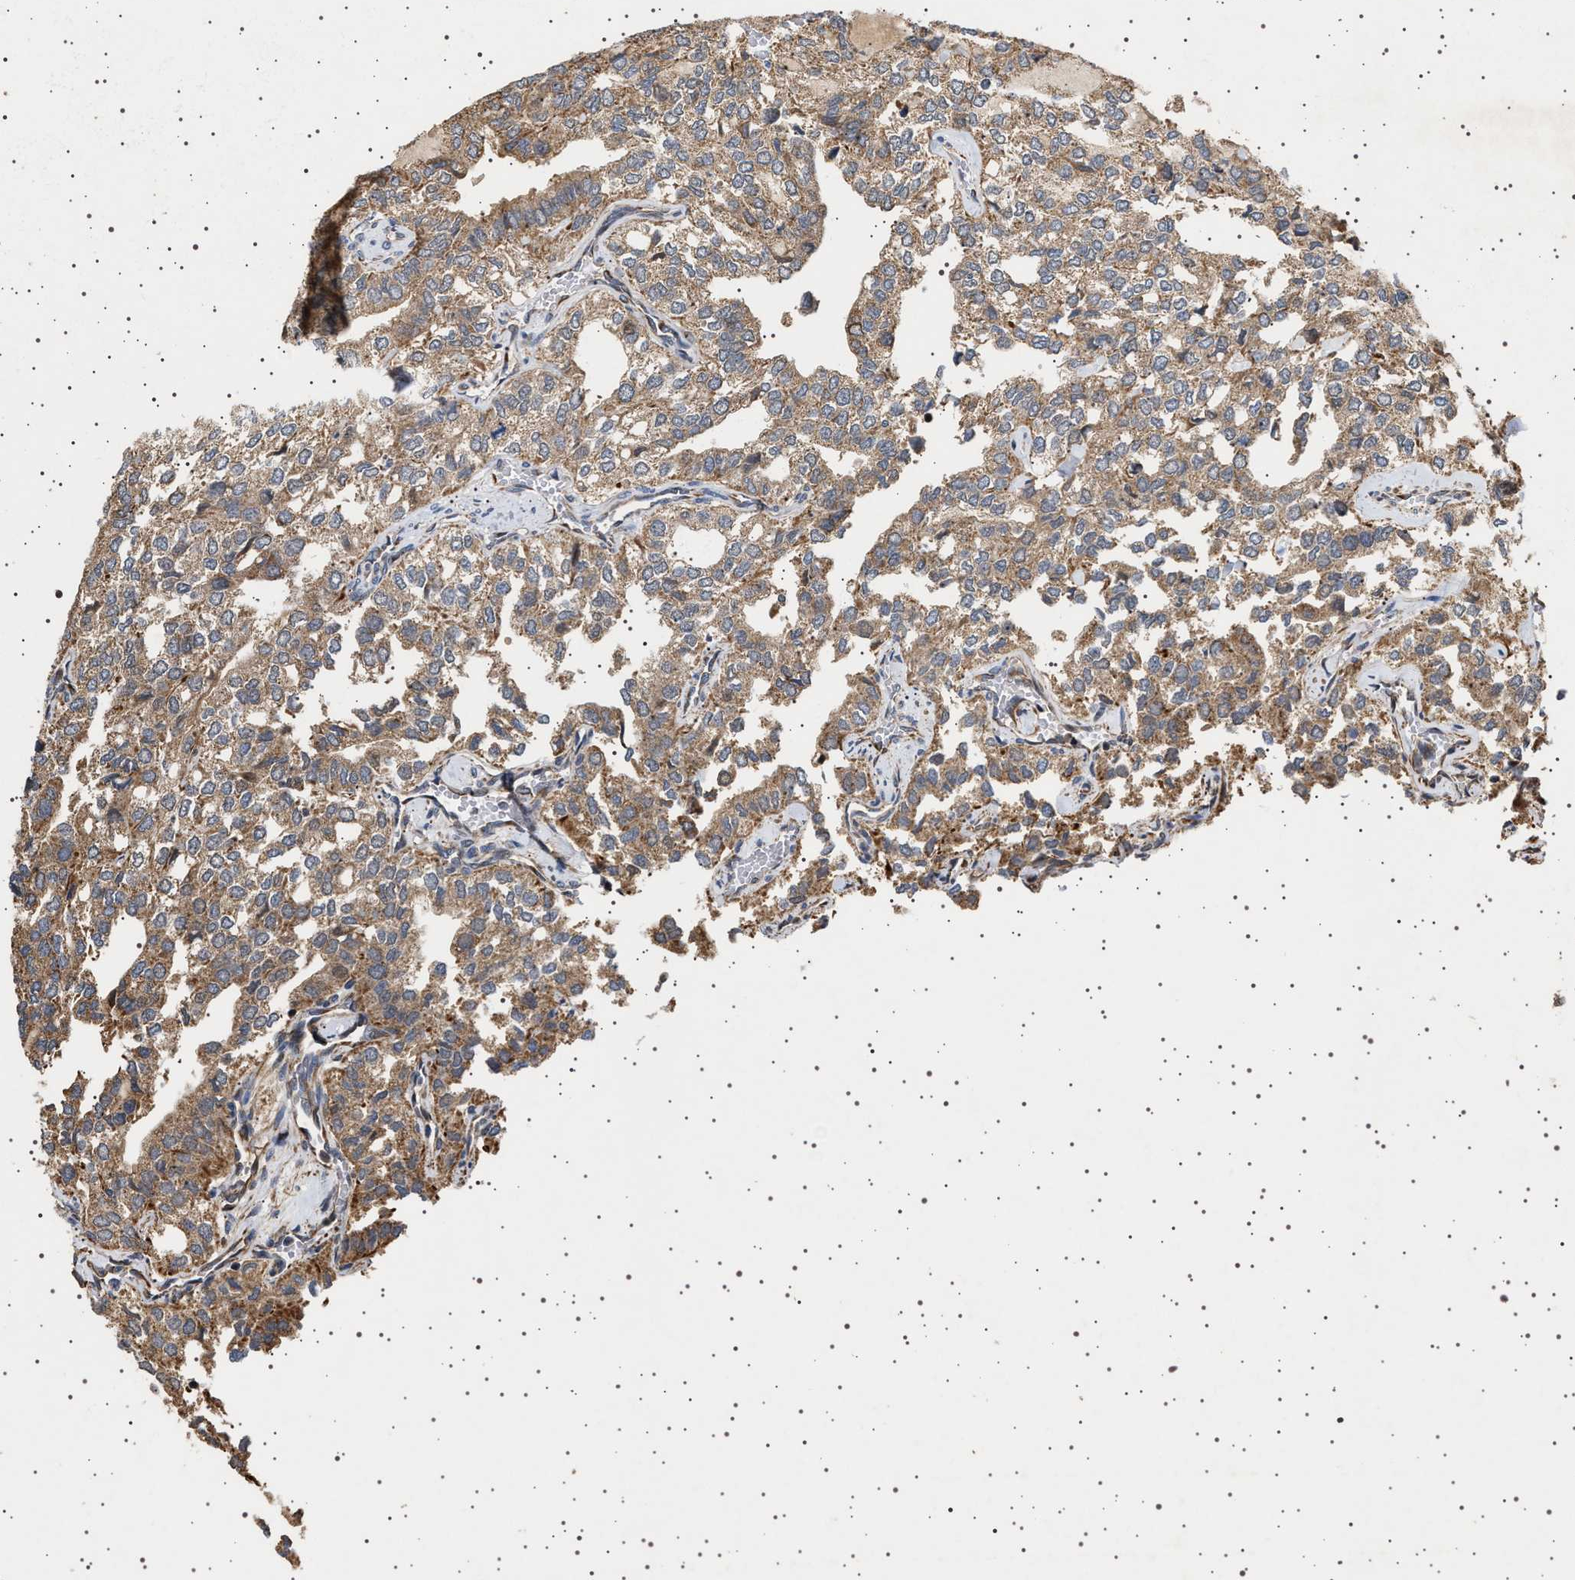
{"staining": {"intensity": "moderate", "quantity": ">75%", "location": "cytoplasmic/membranous"}, "tissue": "thyroid cancer", "cell_type": "Tumor cells", "image_type": "cancer", "snomed": [{"axis": "morphology", "description": "Follicular adenoma carcinoma, NOS"}, {"axis": "topography", "description": "Thyroid gland"}], "caption": "Follicular adenoma carcinoma (thyroid) stained with DAB (3,3'-diaminobenzidine) immunohistochemistry (IHC) shows medium levels of moderate cytoplasmic/membranous positivity in approximately >75% of tumor cells.", "gene": "TRUB2", "patient": {"sex": "male", "age": 75}}